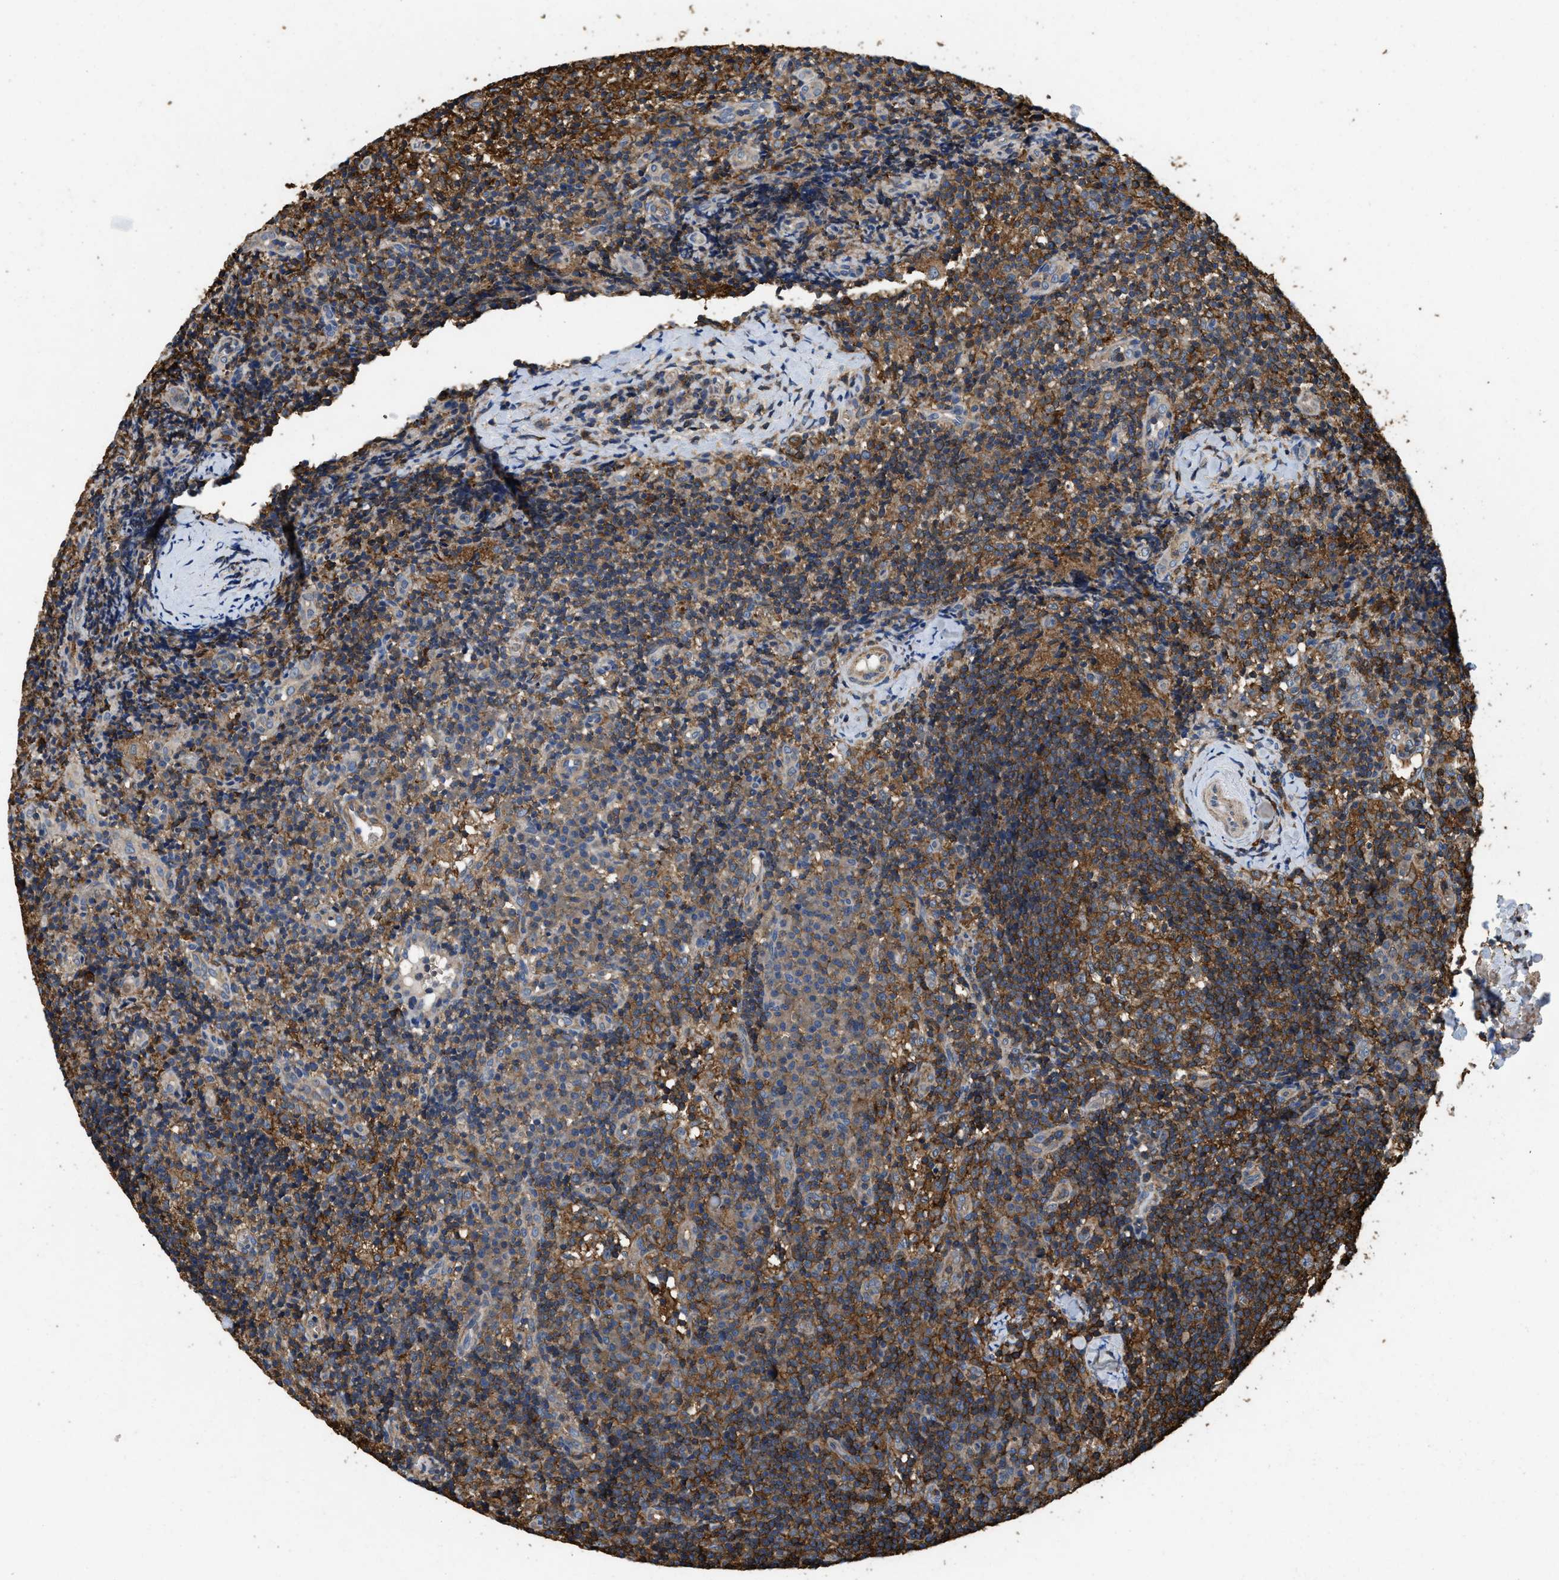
{"staining": {"intensity": "moderate", "quantity": ">75%", "location": "cytoplasmic/membranous"}, "tissue": "lymph node", "cell_type": "Germinal center cells", "image_type": "normal", "snomed": [{"axis": "morphology", "description": "Normal tissue, NOS"}, {"axis": "morphology", "description": "Inflammation, NOS"}, {"axis": "topography", "description": "Lymph node"}], "caption": "Lymph node was stained to show a protein in brown. There is medium levels of moderate cytoplasmic/membranous positivity in about >75% of germinal center cells. The protein of interest is stained brown, and the nuclei are stained in blue (DAB (3,3'-diaminobenzidine) IHC with brightfield microscopy, high magnification).", "gene": "LINGO2", "patient": {"sex": "male", "age": 55}}